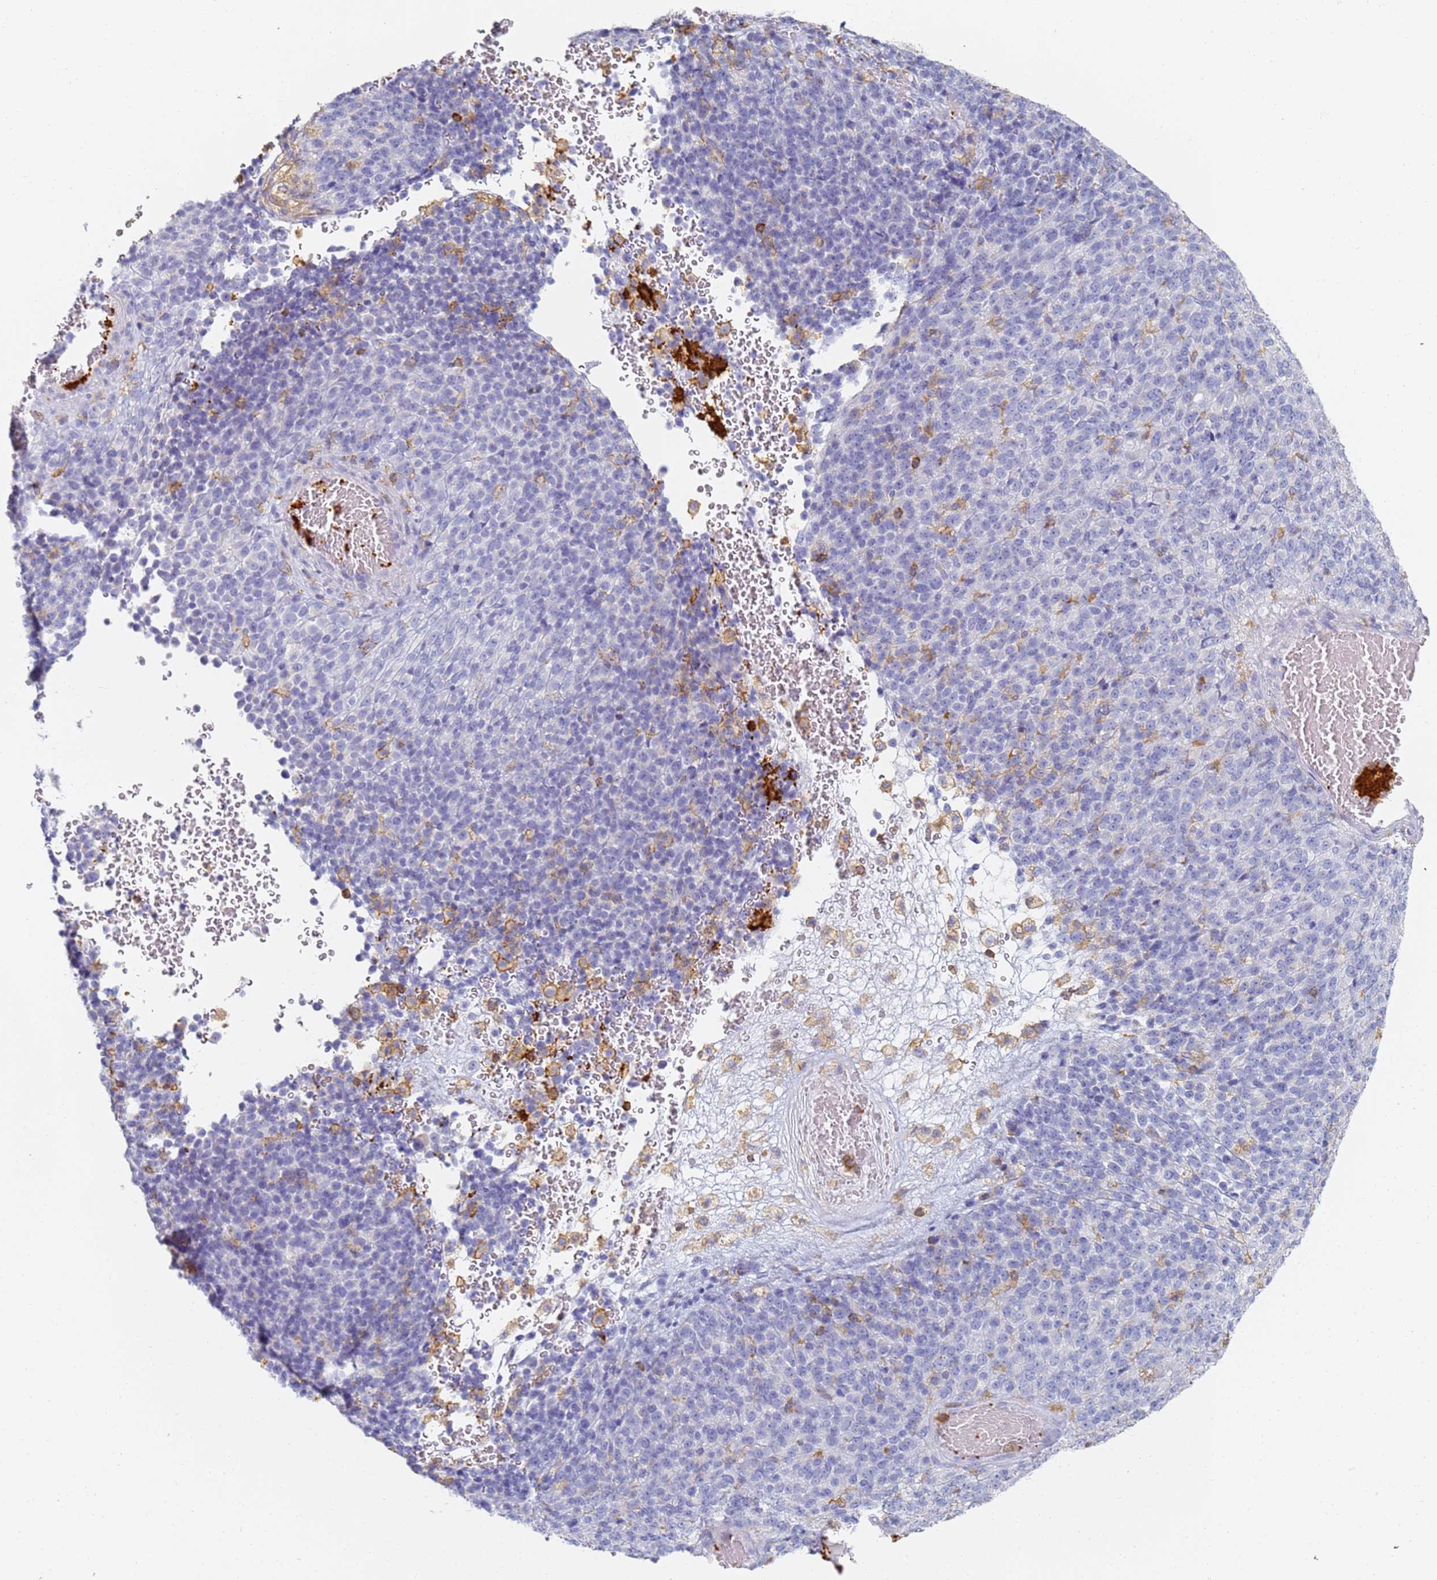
{"staining": {"intensity": "negative", "quantity": "none", "location": "none"}, "tissue": "melanoma", "cell_type": "Tumor cells", "image_type": "cancer", "snomed": [{"axis": "morphology", "description": "Malignant melanoma, Metastatic site"}, {"axis": "topography", "description": "Brain"}], "caption": "Histopathology image shows no protein staining in tumor cells of malignant melanoma (metastatic site) tissue.", "gene": "BIN2", "patient": {"sex": "female", "age": 56}}